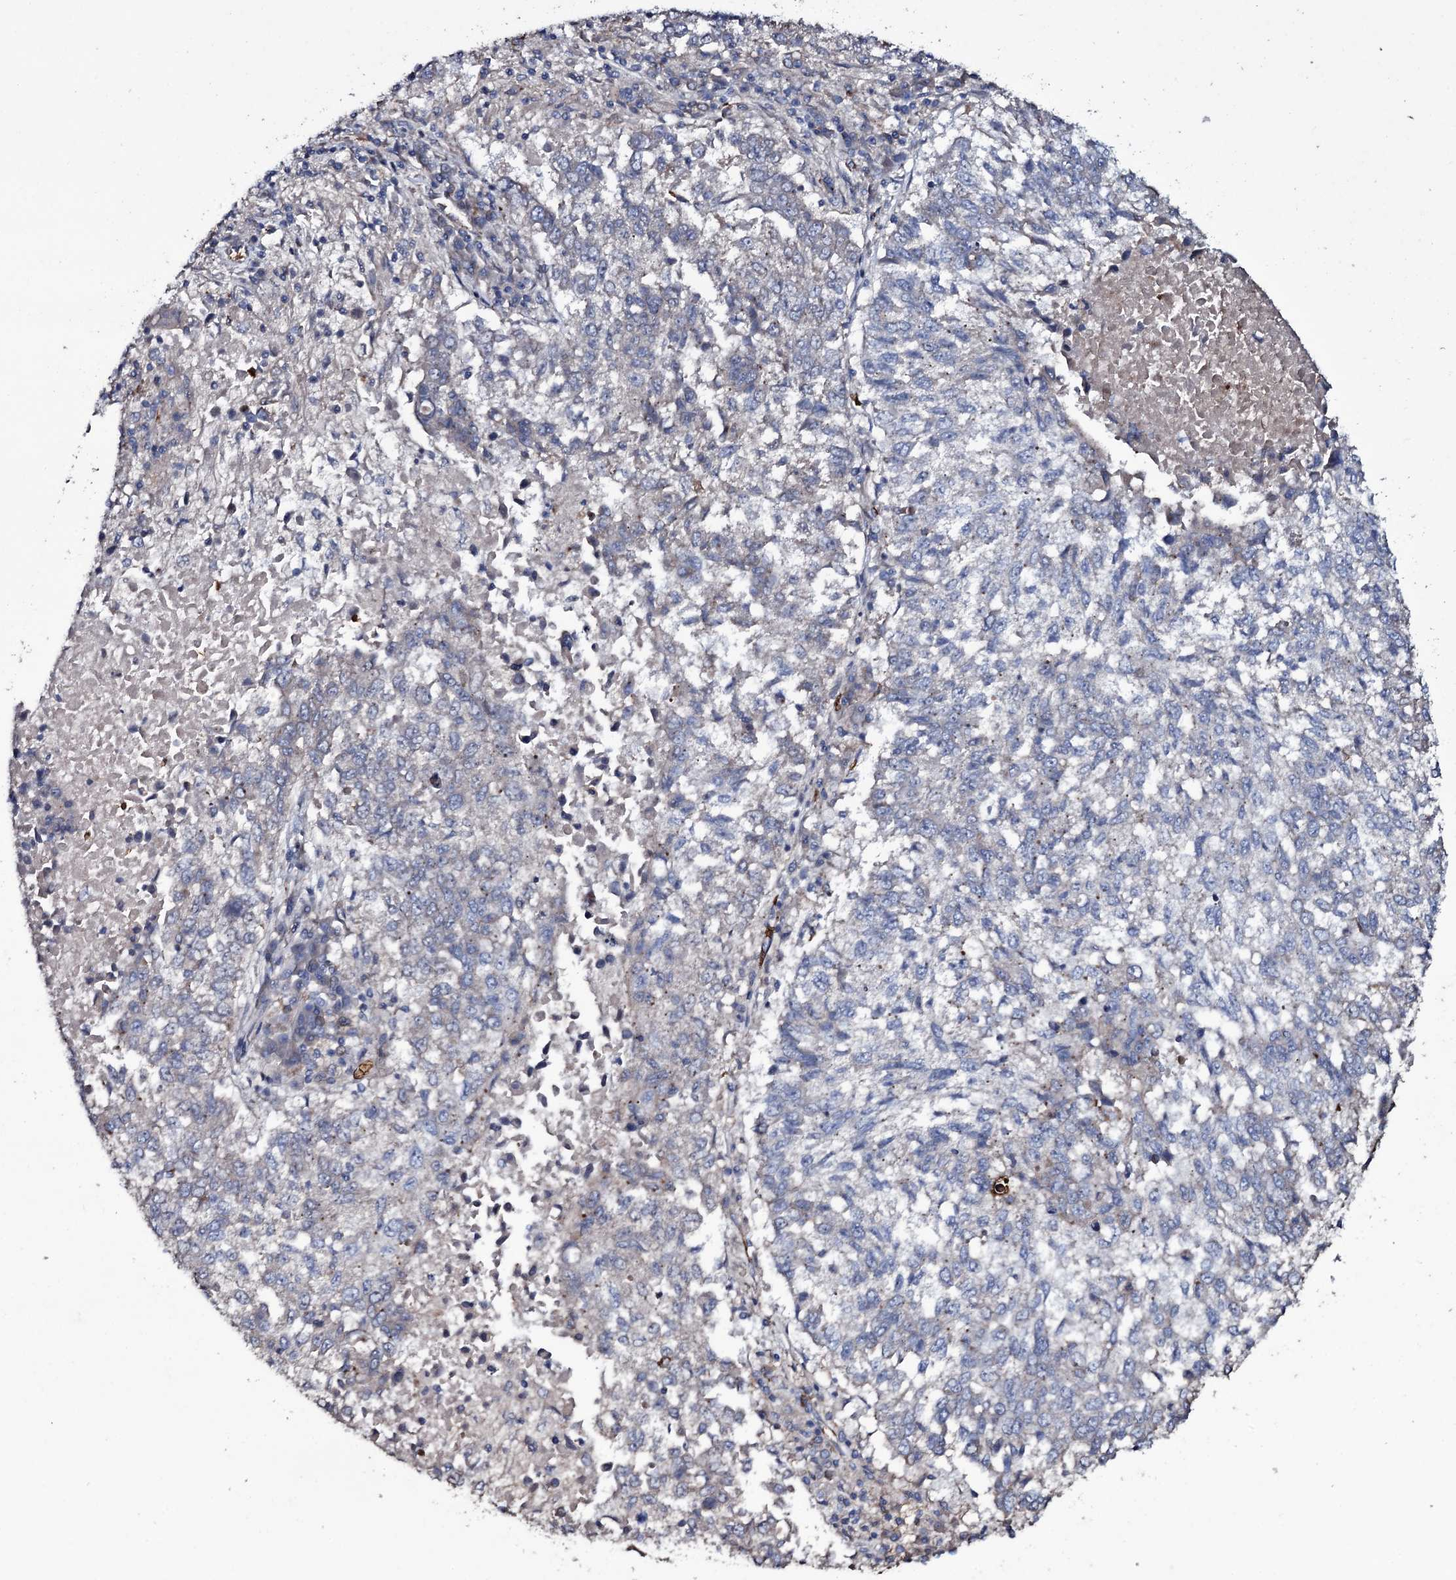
{"staining": {"intensity": "negative", "quantity": "none", "location": "none"}, "tissue": "lung cancer", "cell_type": "Tumor cells", "image_type": "cancer", "snomed": [{"axis": "morphology", "description": "Squamous cell carcinoma, NOS"}, {"axis": "topography", "description": "Lung"}], "caption": "Tumor cells show no significant protein positivity in lung cancer. (DAB (3,3'-diaminobenzidine) IHC visualized using brightfield microscopy, high magnification).", "gene": "ZSWIM8", "patient": {"sex": "male", "age": 73}}